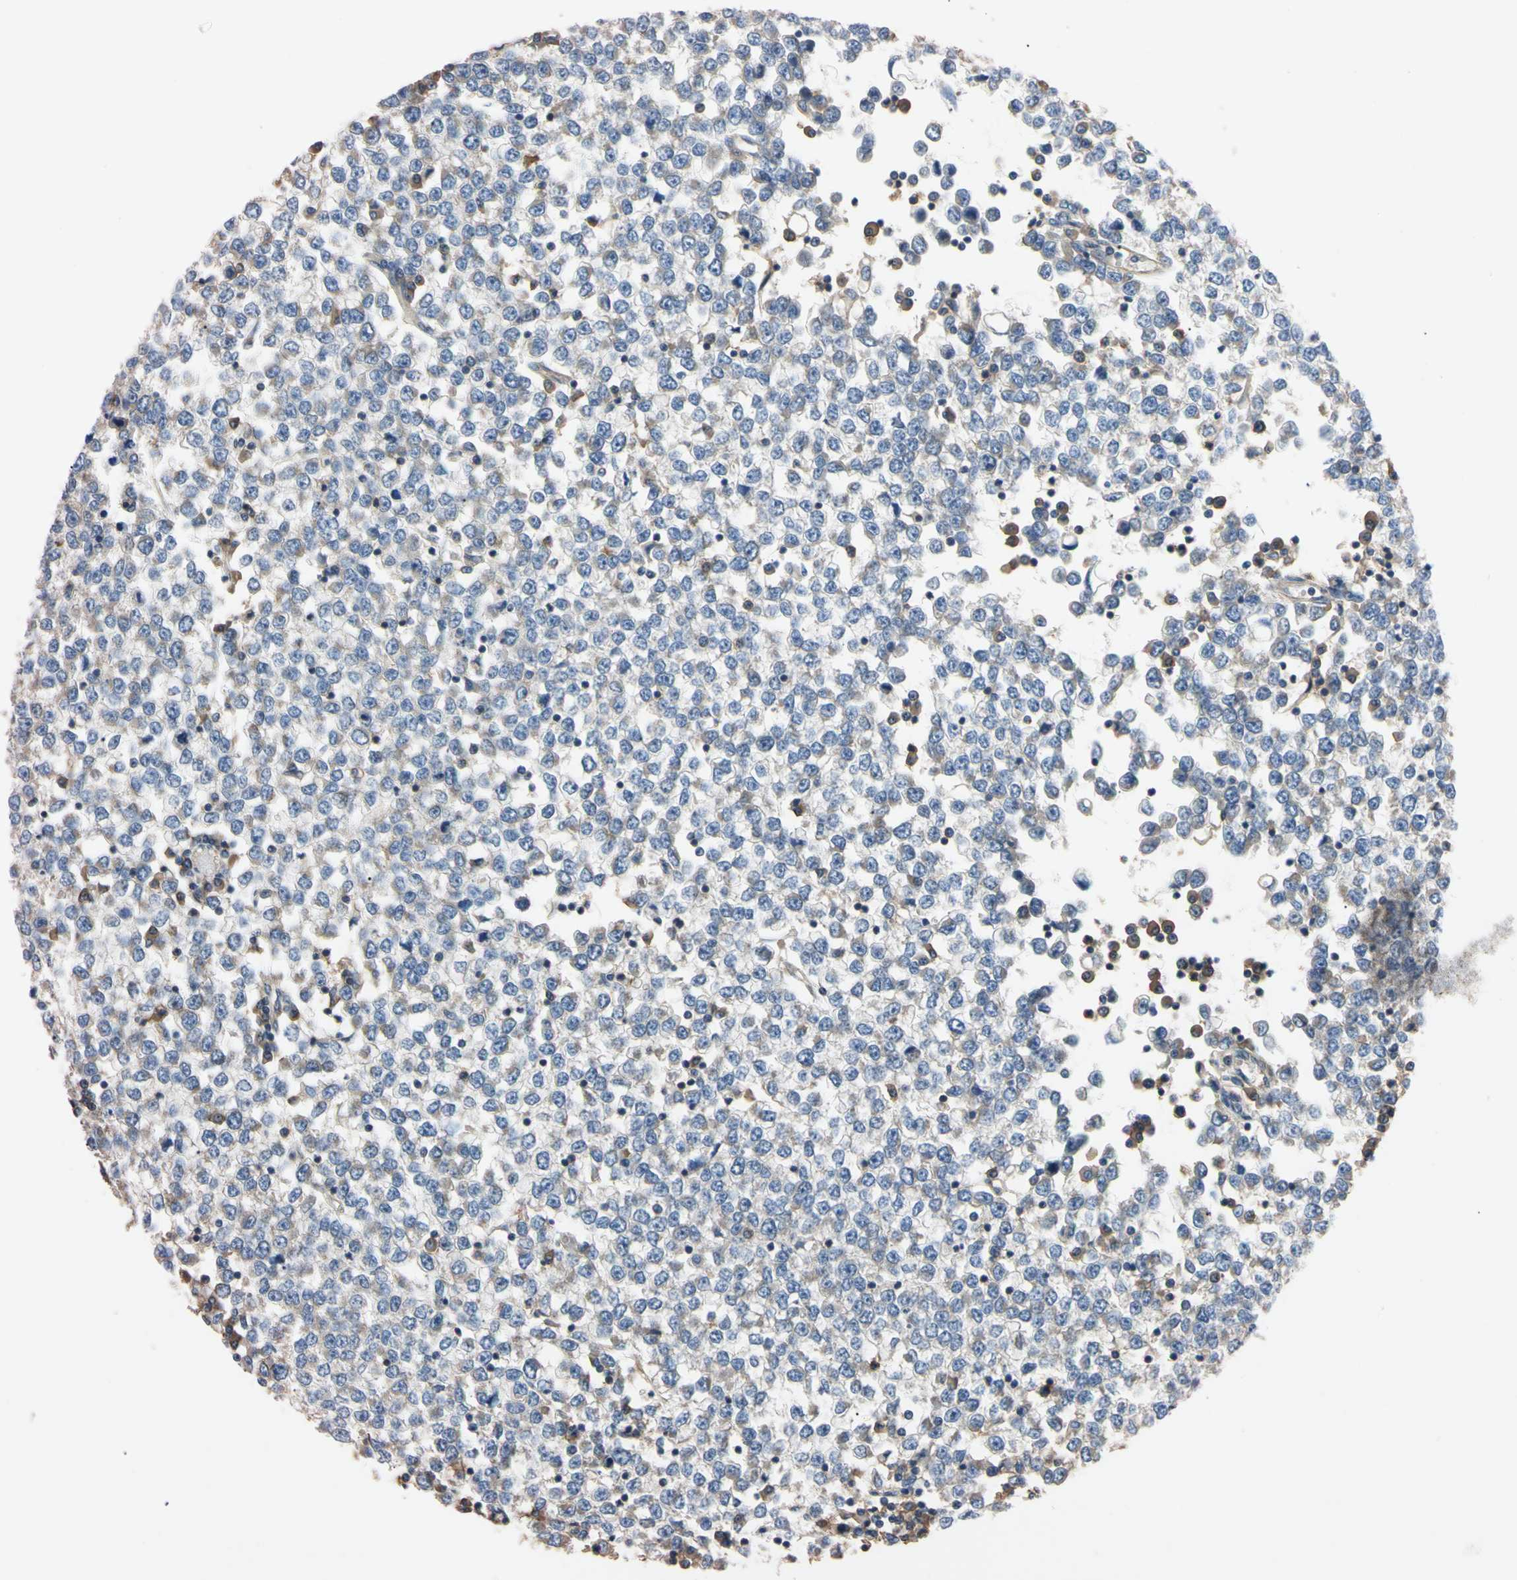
{"staining": {"intensity": "negative", "quantity": "none", "location": "none"}, "tissue": "testis cancer", "cell_type": "Tumor cells", "image_type": "cancer", "snomed": [{"axis": "morphology", "description": "Seminoma, NOS"}, {"axis": "topography", "description": "Testis"}], "caption": "An immunohistochemistry histopathology image of seminoma (testis) is shown. There is no staining in tumor cells of seminoma (testis).", "gene": "PNKD", "patient": {"sex": "male", "age": 65}}